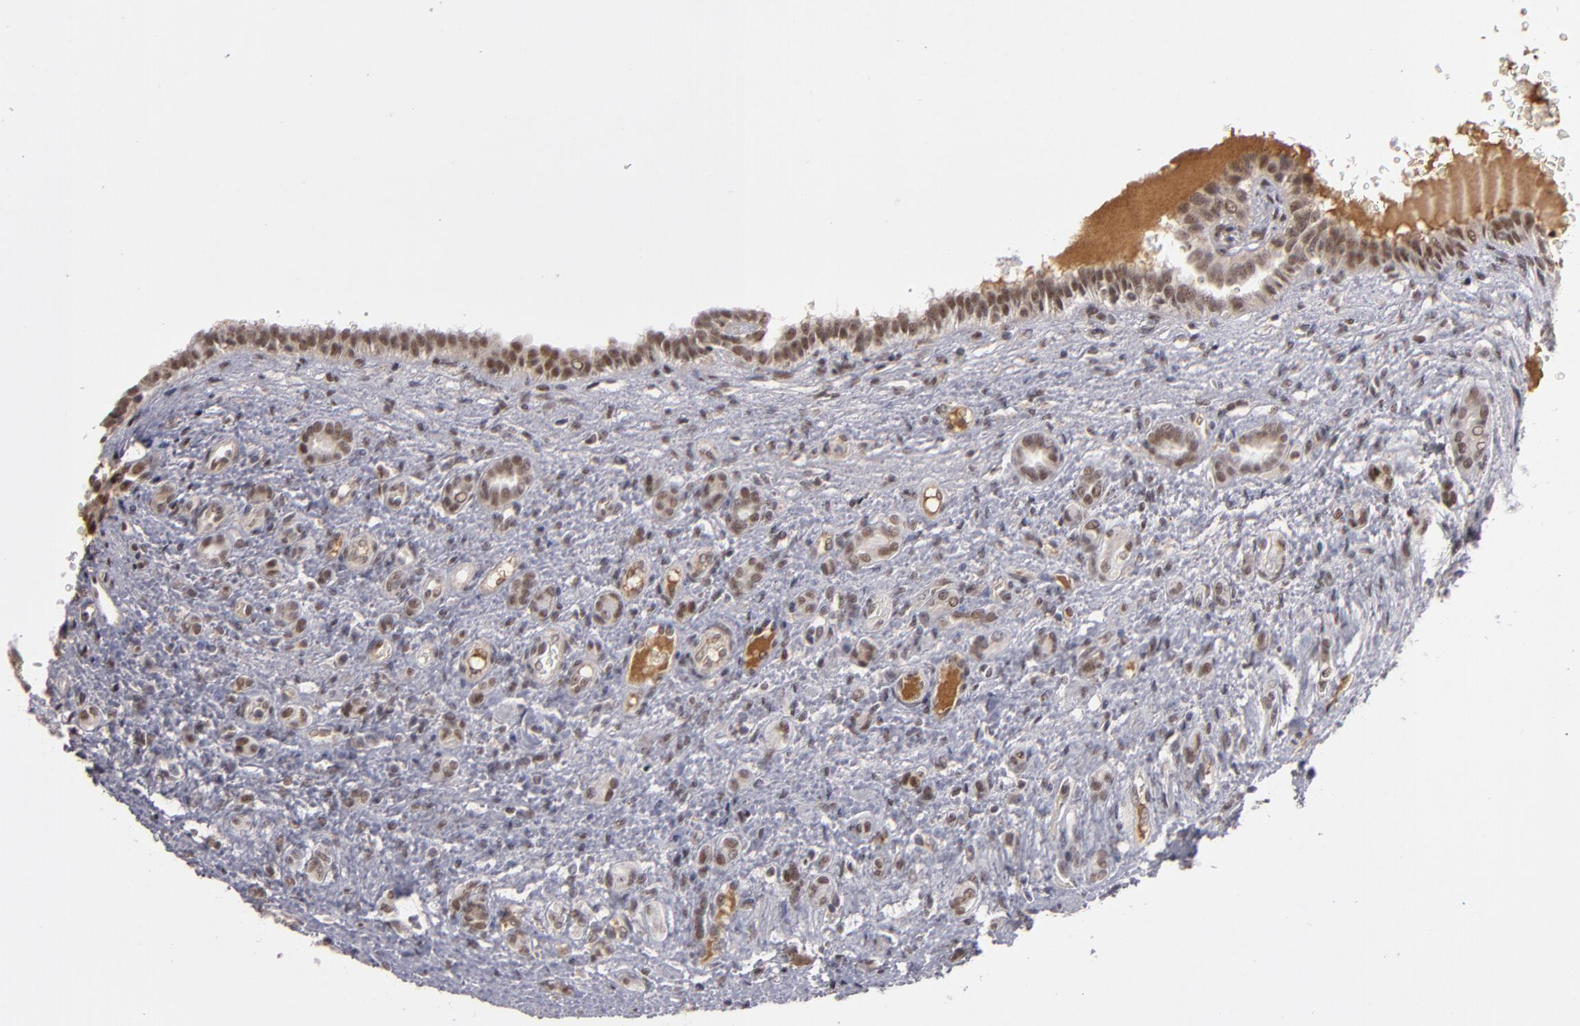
{"staining": {"intensity": "weak", "quantity": "25%-75%", "location": "nuclear"}, "tissue": "renal cancer", "cell_type": "Tumor cells", "image_type": "cancer", "snomed": [{"axis": "morphology", "description": "Inflammation, NOS"}, {"axis": "morphology", "description": "Adenocarcinoma, NOS"}, {"axis": "topography", "description": "Kidney"}], "caption": "Tumor cells display low levels of weak nuclear expression in about 25%-75% of cells in renal cancer.", "gene": "ZNF234", "patient": {"sex": "male", "age": 68}}